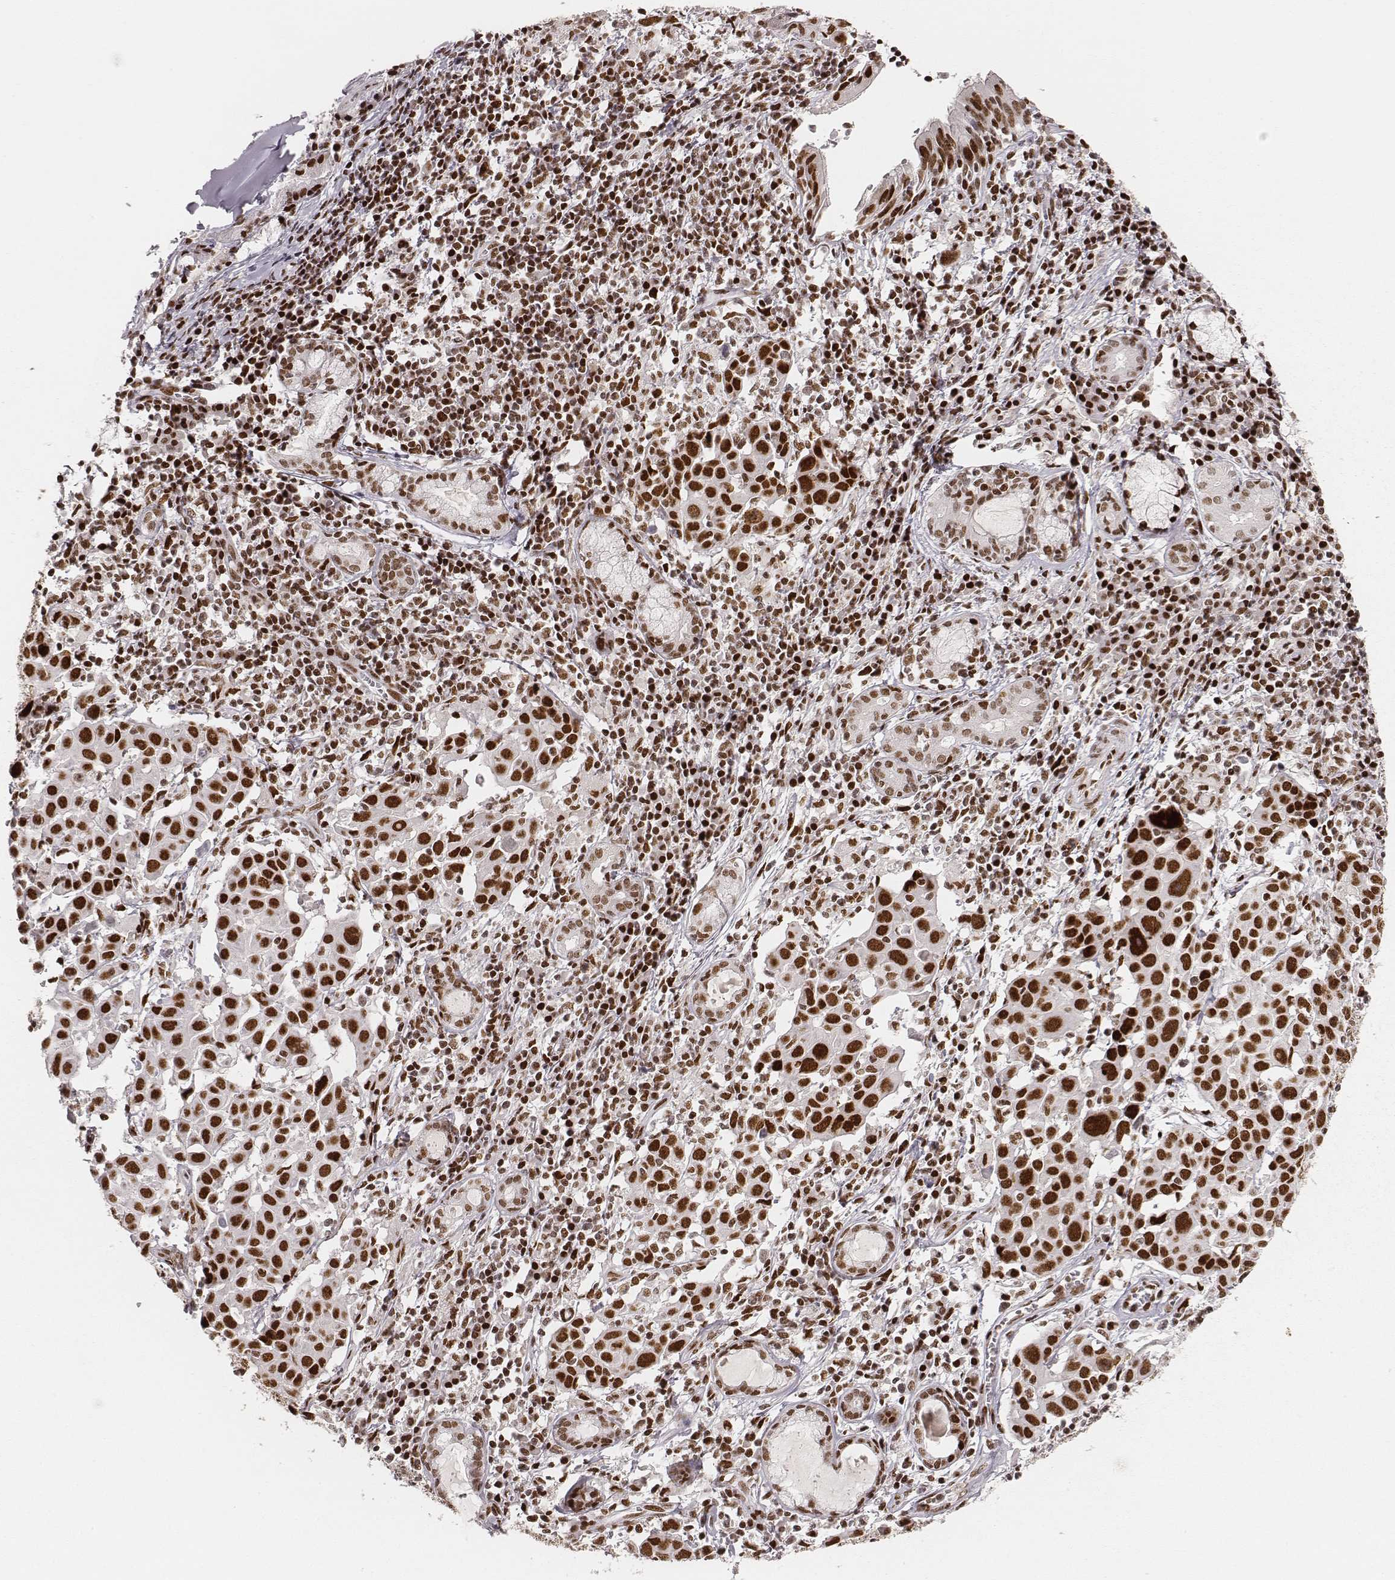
{"staining": {"intensity": "strong", "quantity": ">75%", "location": "nuclear"}, "tissue": "lung cancer", "cell_type": "Tumor cells", "image_type": "cancer", "snomed": [{"axis": "morphology", "description": "Squamous cell carcinoma, NOS"}, {"axis": "topography", "description": "Lung"}], "caption": "High-magnification brightfield microscopy of lung squamous cell carcinoma stained with DAB (brown) and counterstained with hematoxylin (blue). tumor cells exhibit strong nuclear staining is appreciated in about>75% of cells.", "gene": "HNRNPC", "patient": {"sex": "male", "age": 57}}